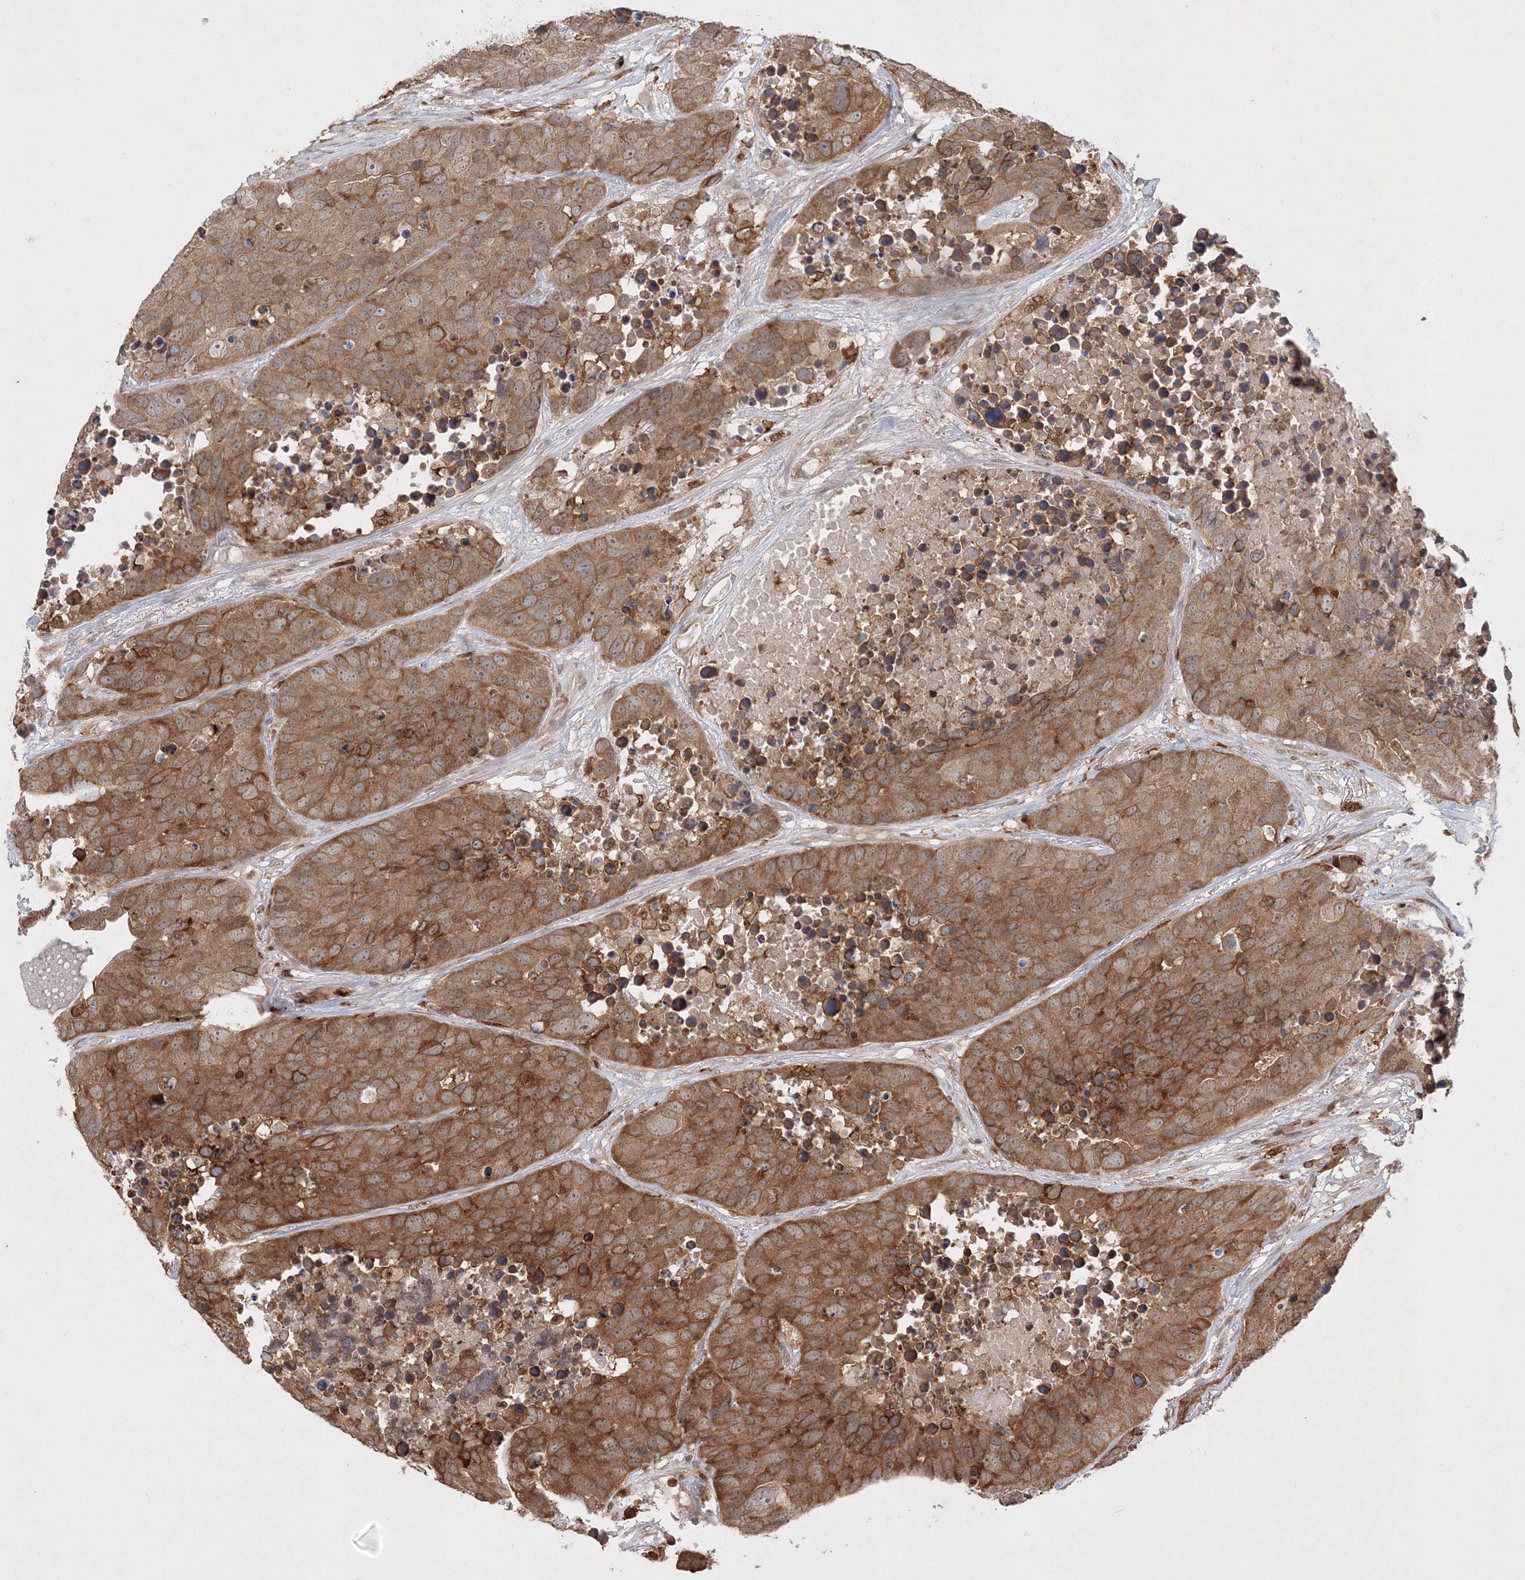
{"staining": {"intensity": "moderate", "quantity": ">75%", "location": "cytoplasmic/membranous"}, "tissue": "carcinoid", "cell_type": "Tumor cells", "image_type": "cancer", "snomed": [{"axis": "morphology", "description": "Carcinoid, malignant, NOS"}, {"axis": "topography", "description": "Lung"}], "caption": "The immunohistochemical stain highlights moderate cytoplasmic/membranous staining in tumor cells of carcinoid tissue.", "gene": "TMEM50B", "patient": {"sex": "male", "age": 60}}